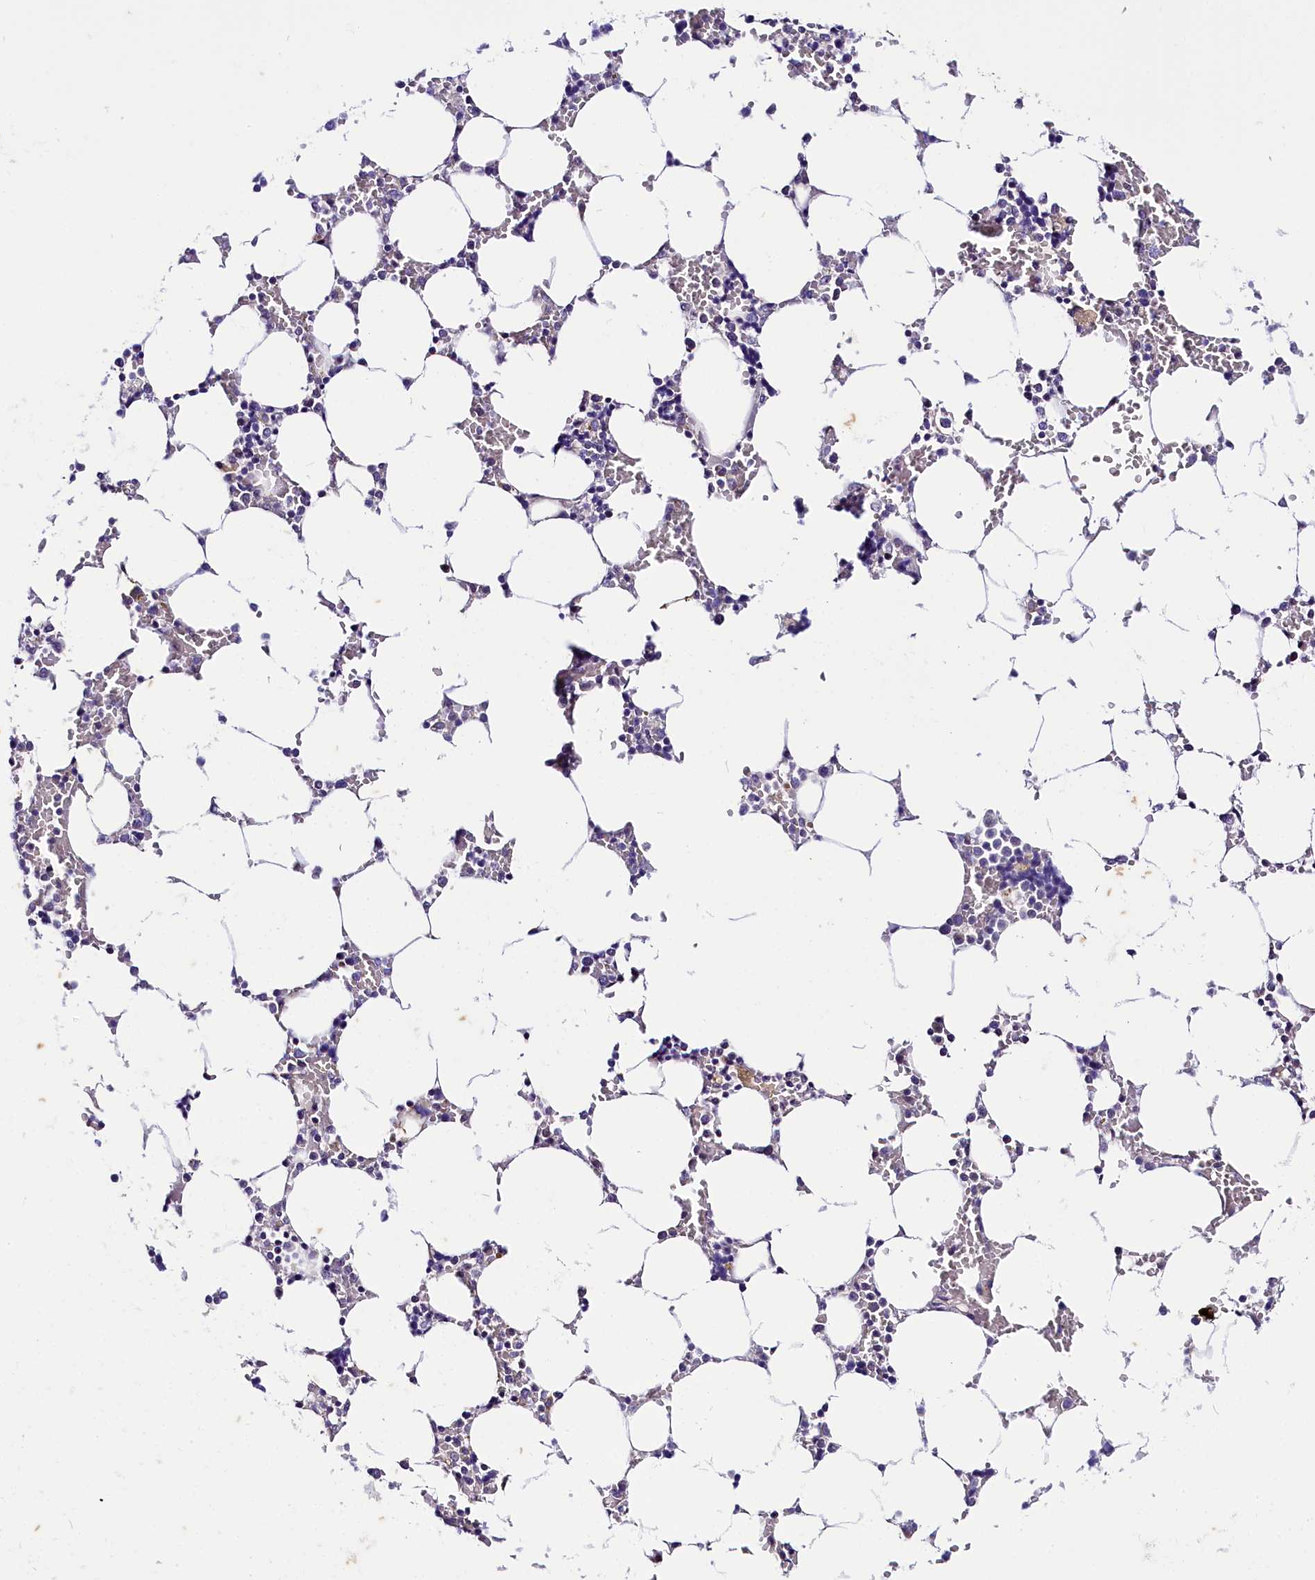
{"staining": {"intensity": "weak", "quantity": "<25%", "location": "nuclear"}, "tissue": "bone marrow", "cell_type": "Hematopoietic cells", "image_type": "normal", "snomed": [{"axis": "morphology", "description": "Normal tissue, NOS"}, {"axis": "topography", "description": "Bone marrow"}], "caption": "Bone marrow stained for a protein using IHC exhibits no positivity hematopoietic cells.", "gene": "OSGEP", "patient": {"sex": "male", "age": 64}}